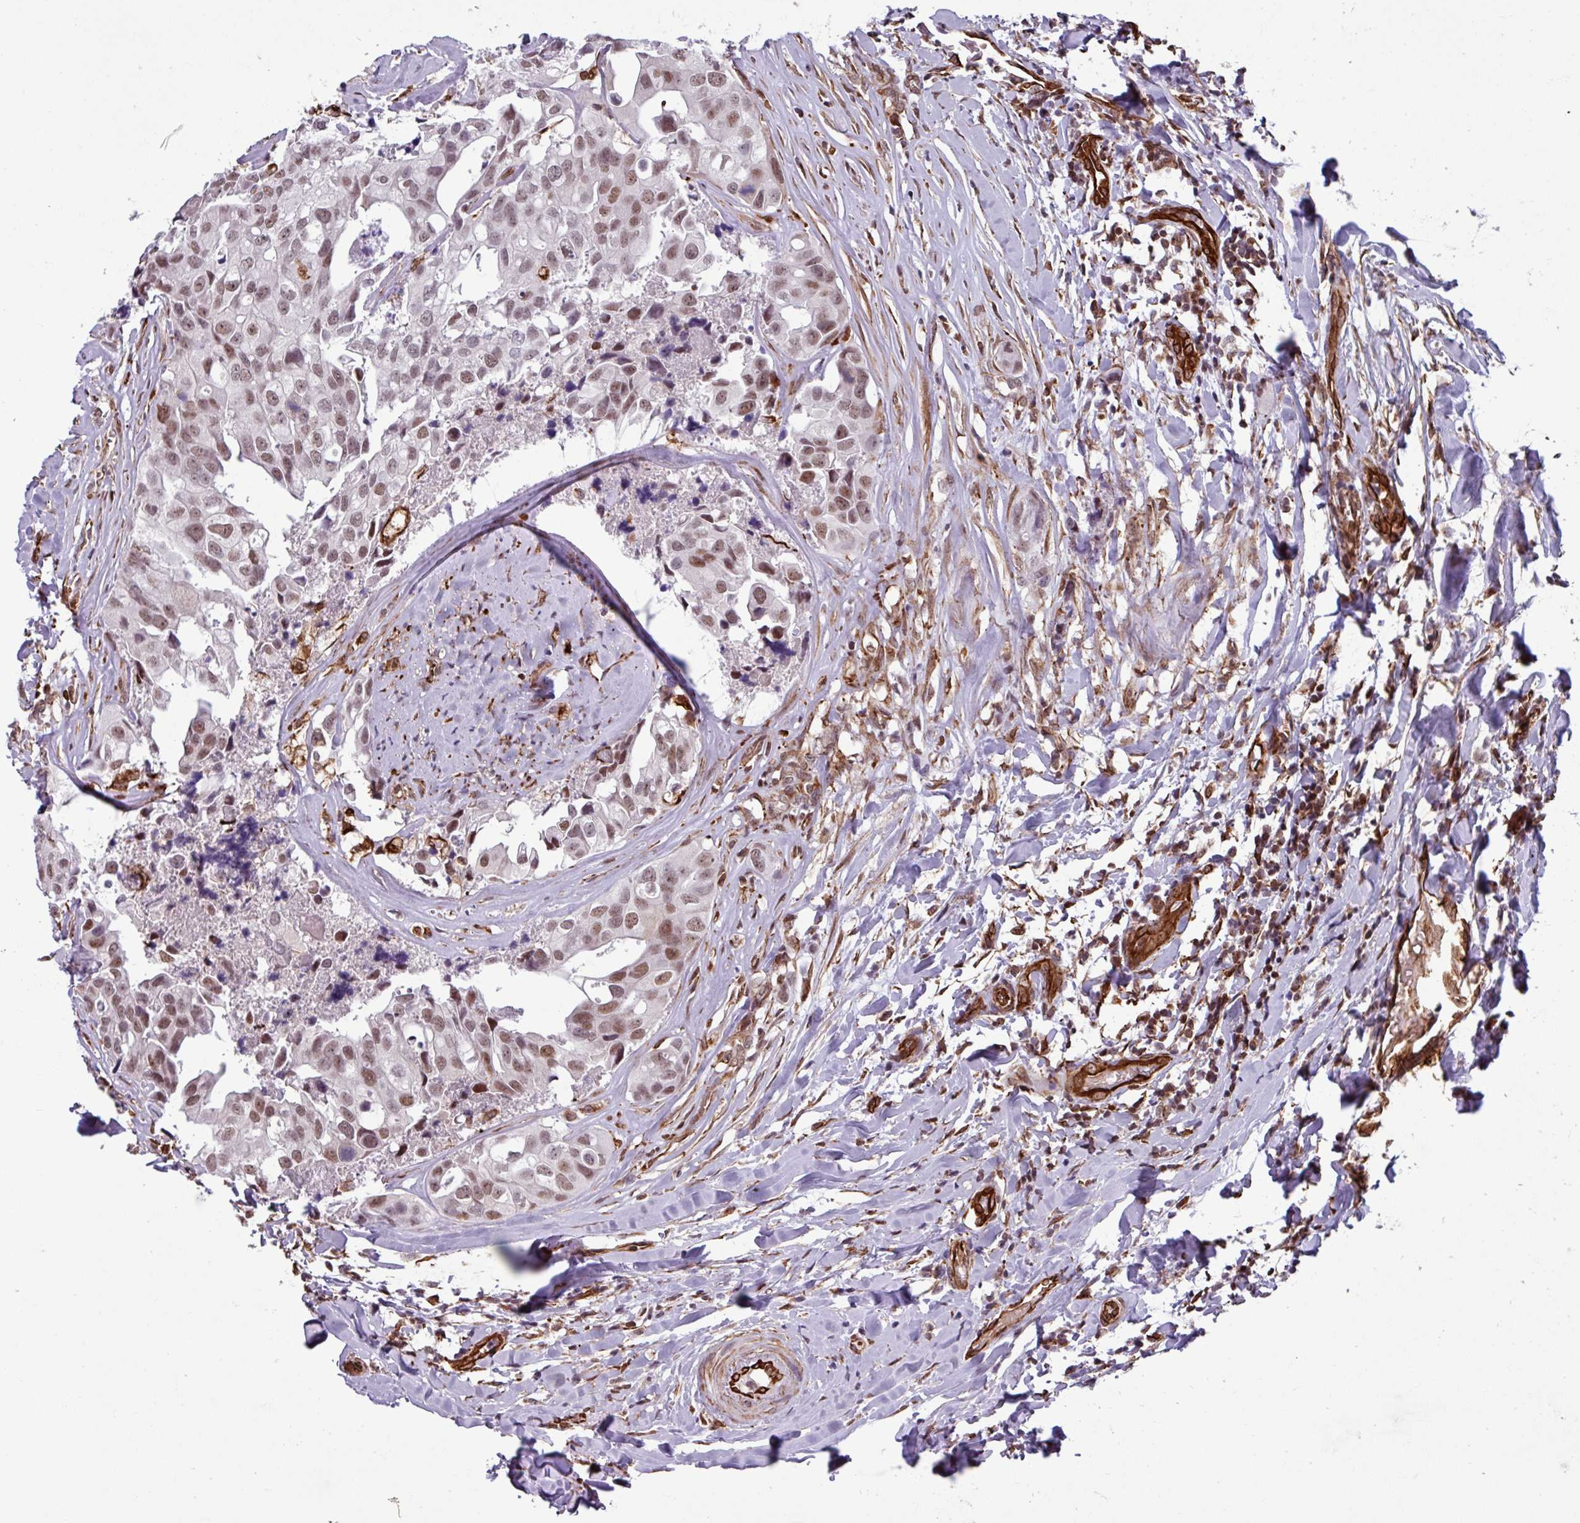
{"staining": {"intensity": "moderate", "quantity": ">75%", "location": "nuclear"}, "tissue": "head and neck cancer", "cell_type": "Tumor cells", "image_type": "cancer", "snomed": [{"axis": "morphology", "description": "Adenocarcinoma, NOS"}, {"axis": "morphology", "description": "Adenocarcinoma, metastatic, NOS"}, {"axis": "topography", "description": "Head-Neck"}], "caption": "Protein expression analysis of head and neck cancer (adenocarcinoma) reveals moderate nuclear expression in approximately >75% of tumor cells. Using DAB (3,3'-diaminobenzidine) (brown) and hematoxylin (blue) stains, captured at high magnification using brightfield microscopy.", "gene": "CHD3", "patient": {"sex": "male", "age": 75}}